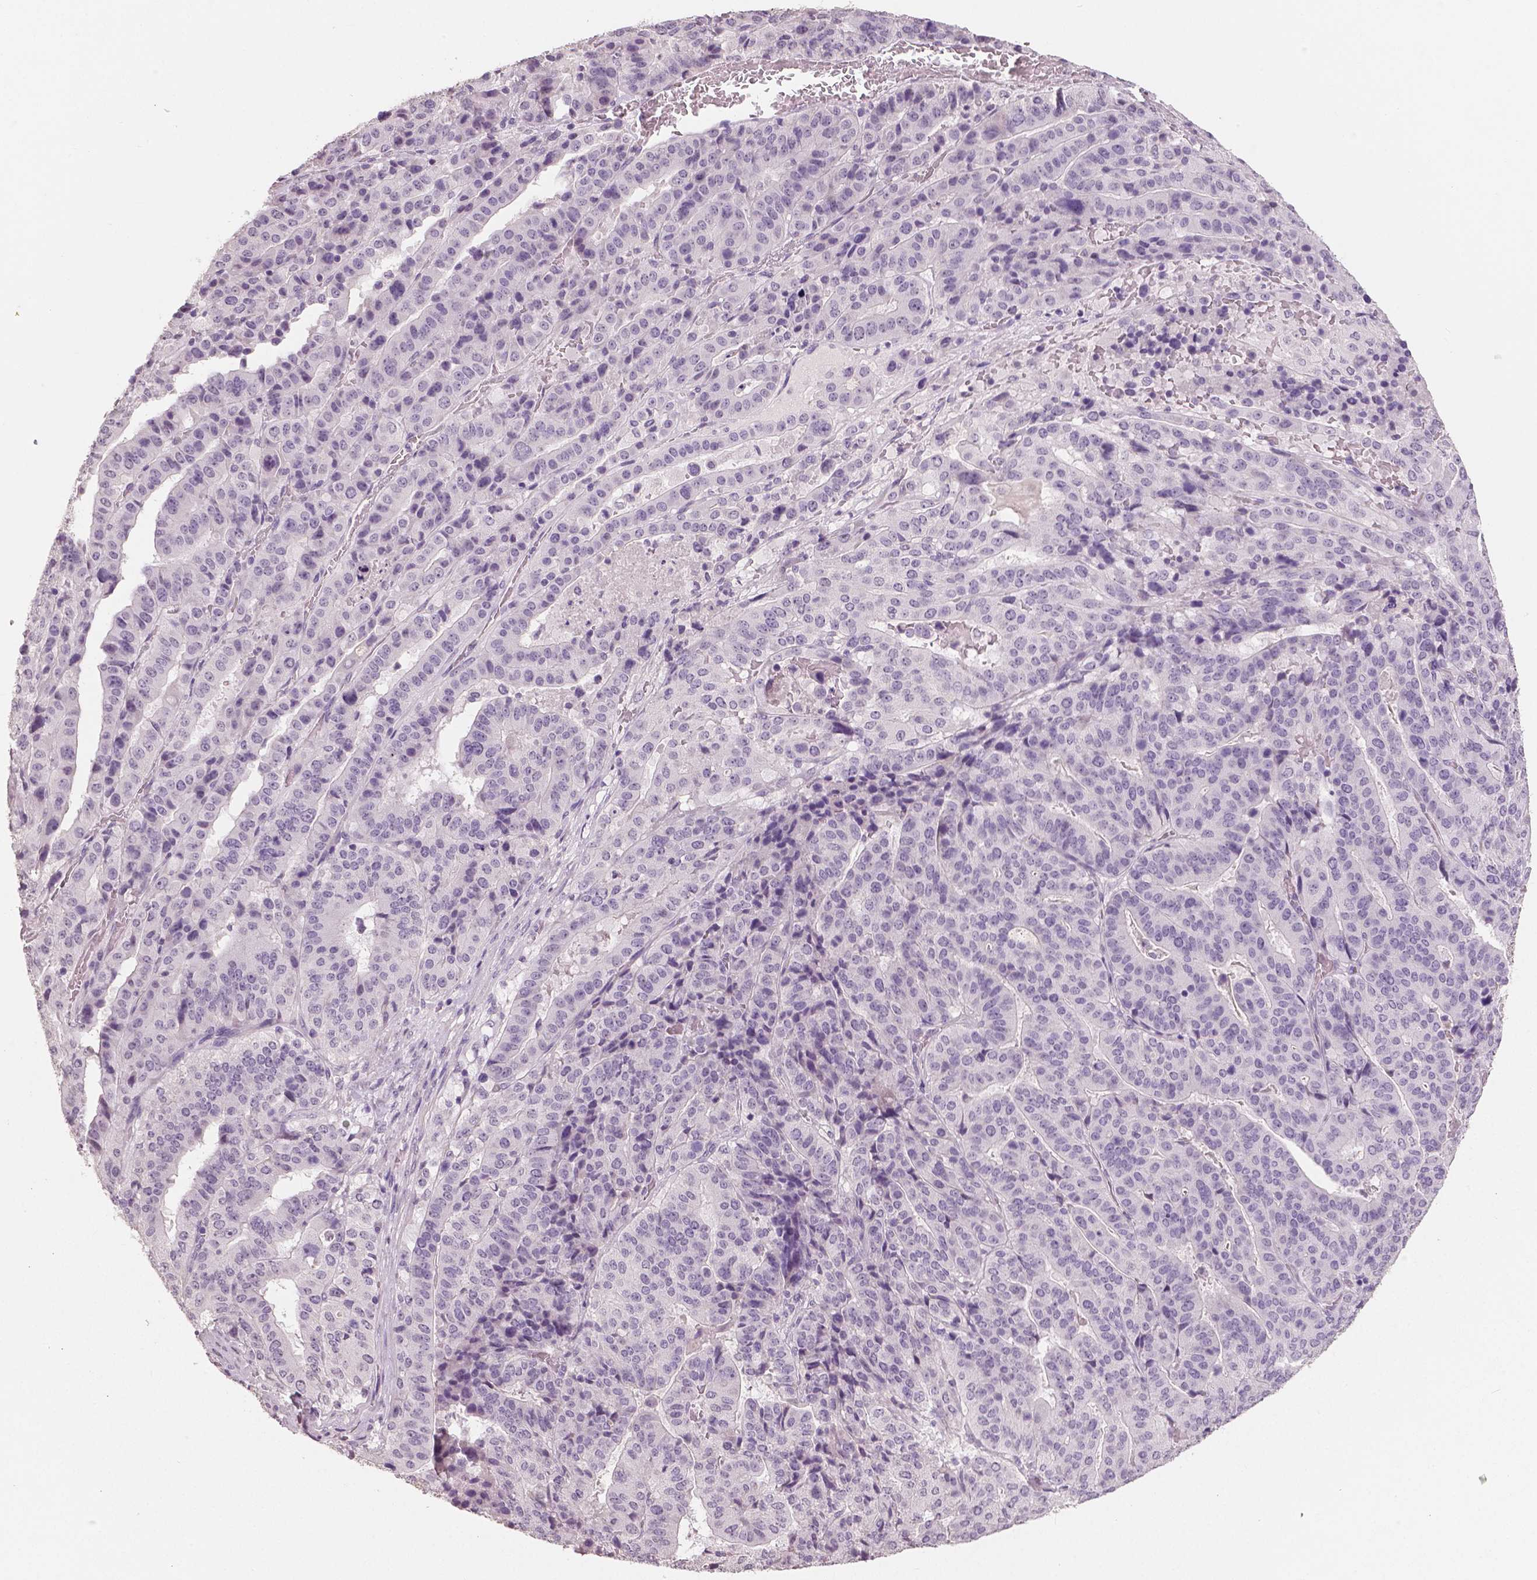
{"staining": {"intensity": "negative", "quantity": "none", "location": "none"}, "tissue": "stomach cancer", "cell_type": "Tumor cells", "image_type": "cancer", "snomed": [{"axis": "morphology", "description": "Adenocarcinoma, NOS"}, {"axis": "topography", "description": "Stomach"}], "caption": "This is a photomicrograph of immunohistochemistry staining of adenocarcinoma (stomach), which shows no expression in tumor cells.", "gene": "NECAB1", "patient": {"sex": "male", "age": 48}}